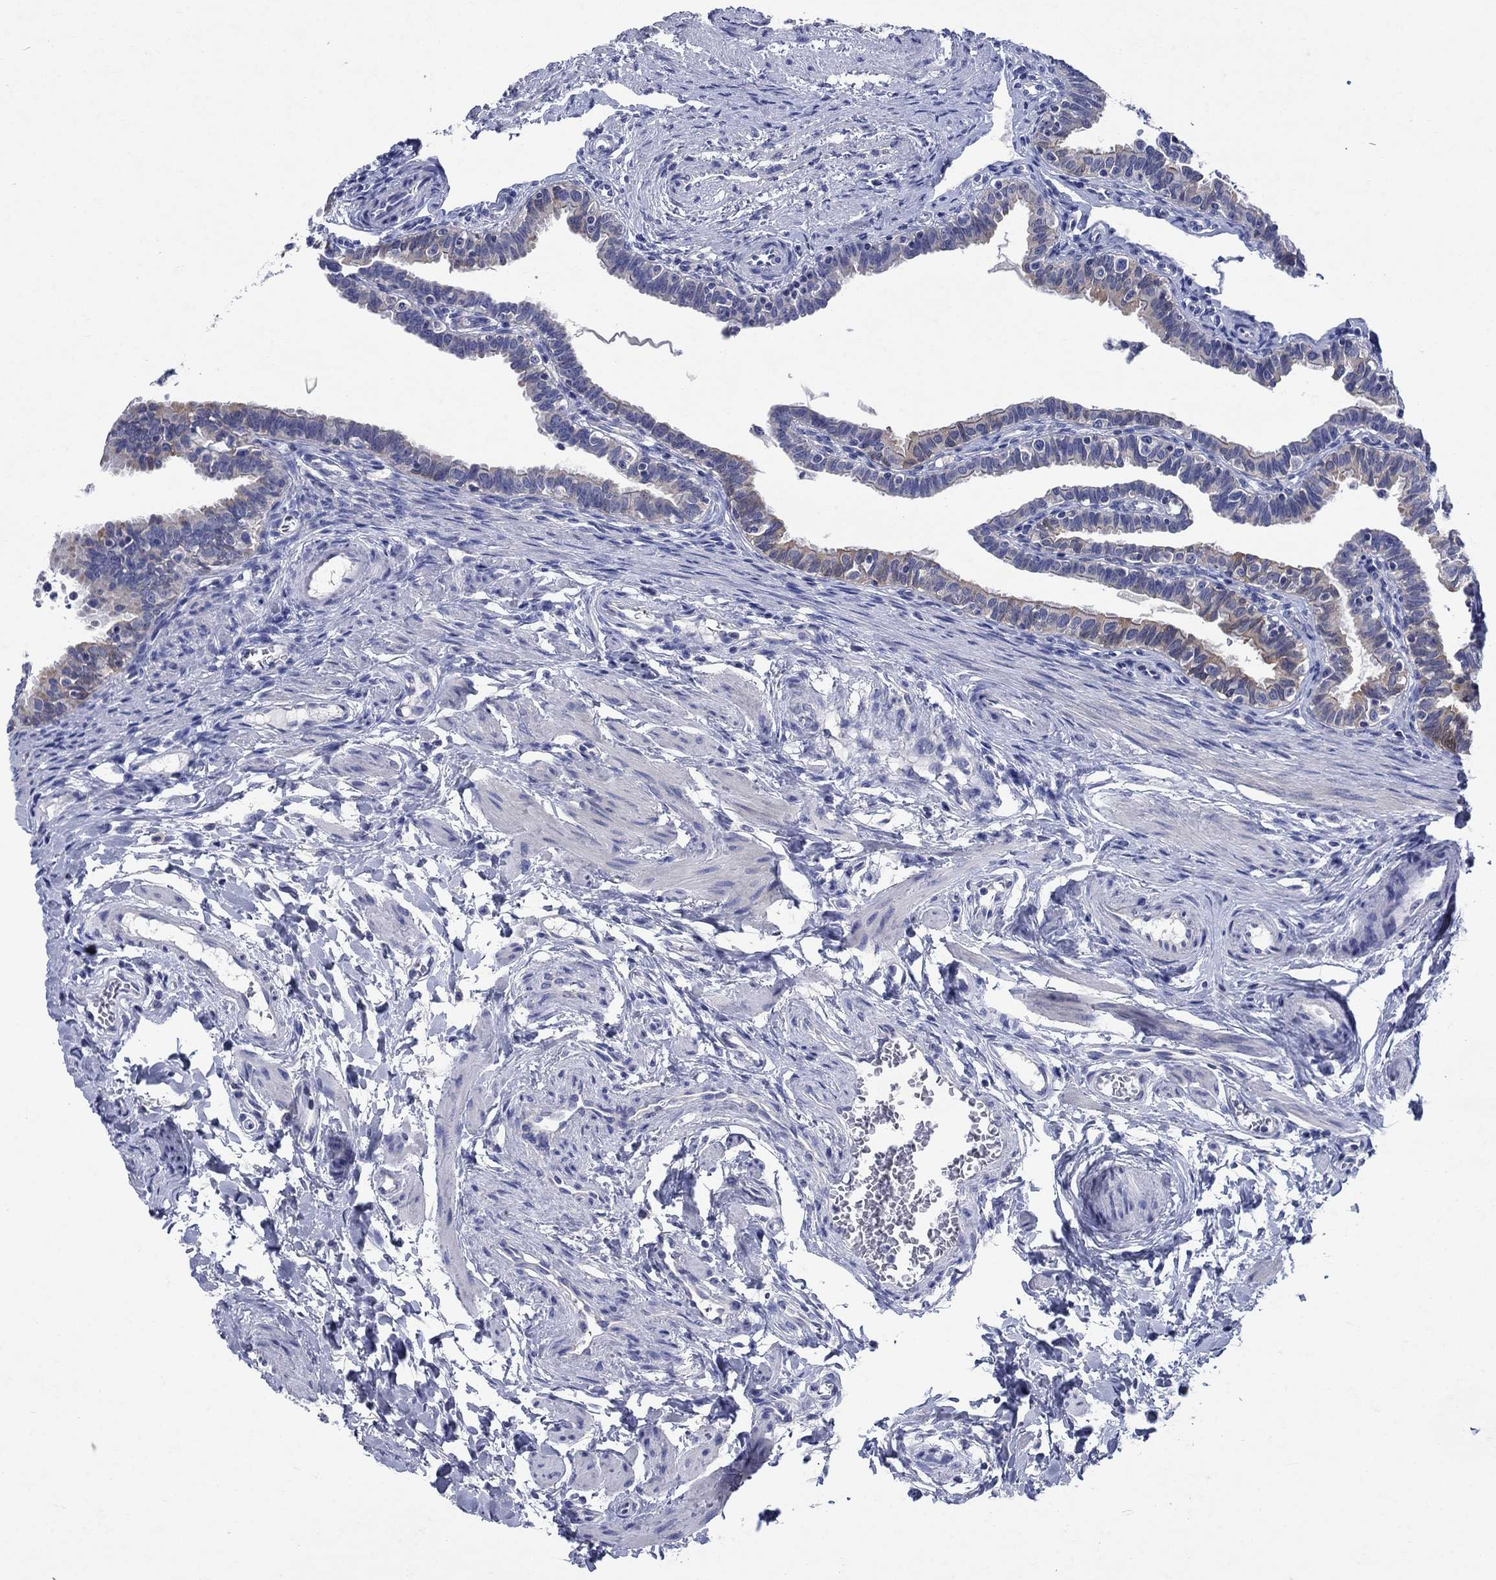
{"staining": {"intensity": "moderate", "quantity": "<25%", "location": "cytoplasmic/membranous"}, "tissue": "fallopian tube", "cell_type": "Glandular cells", "image_type": "normal", "snomed": [{"axis": "morphology", "description": "Normal tissue, NOS"}, {"axis": "topography", "description": "Fallopian tube"}], "caption": "A histopathology image showing moderate cytoplasmic/membranous expression in approximately <25% of glandular cells in normal fallopian tube, as visualized by brown immunohistochemical staining.", "gene": "SULT2B1", "patient": {"sex": "female", "age": 36}}